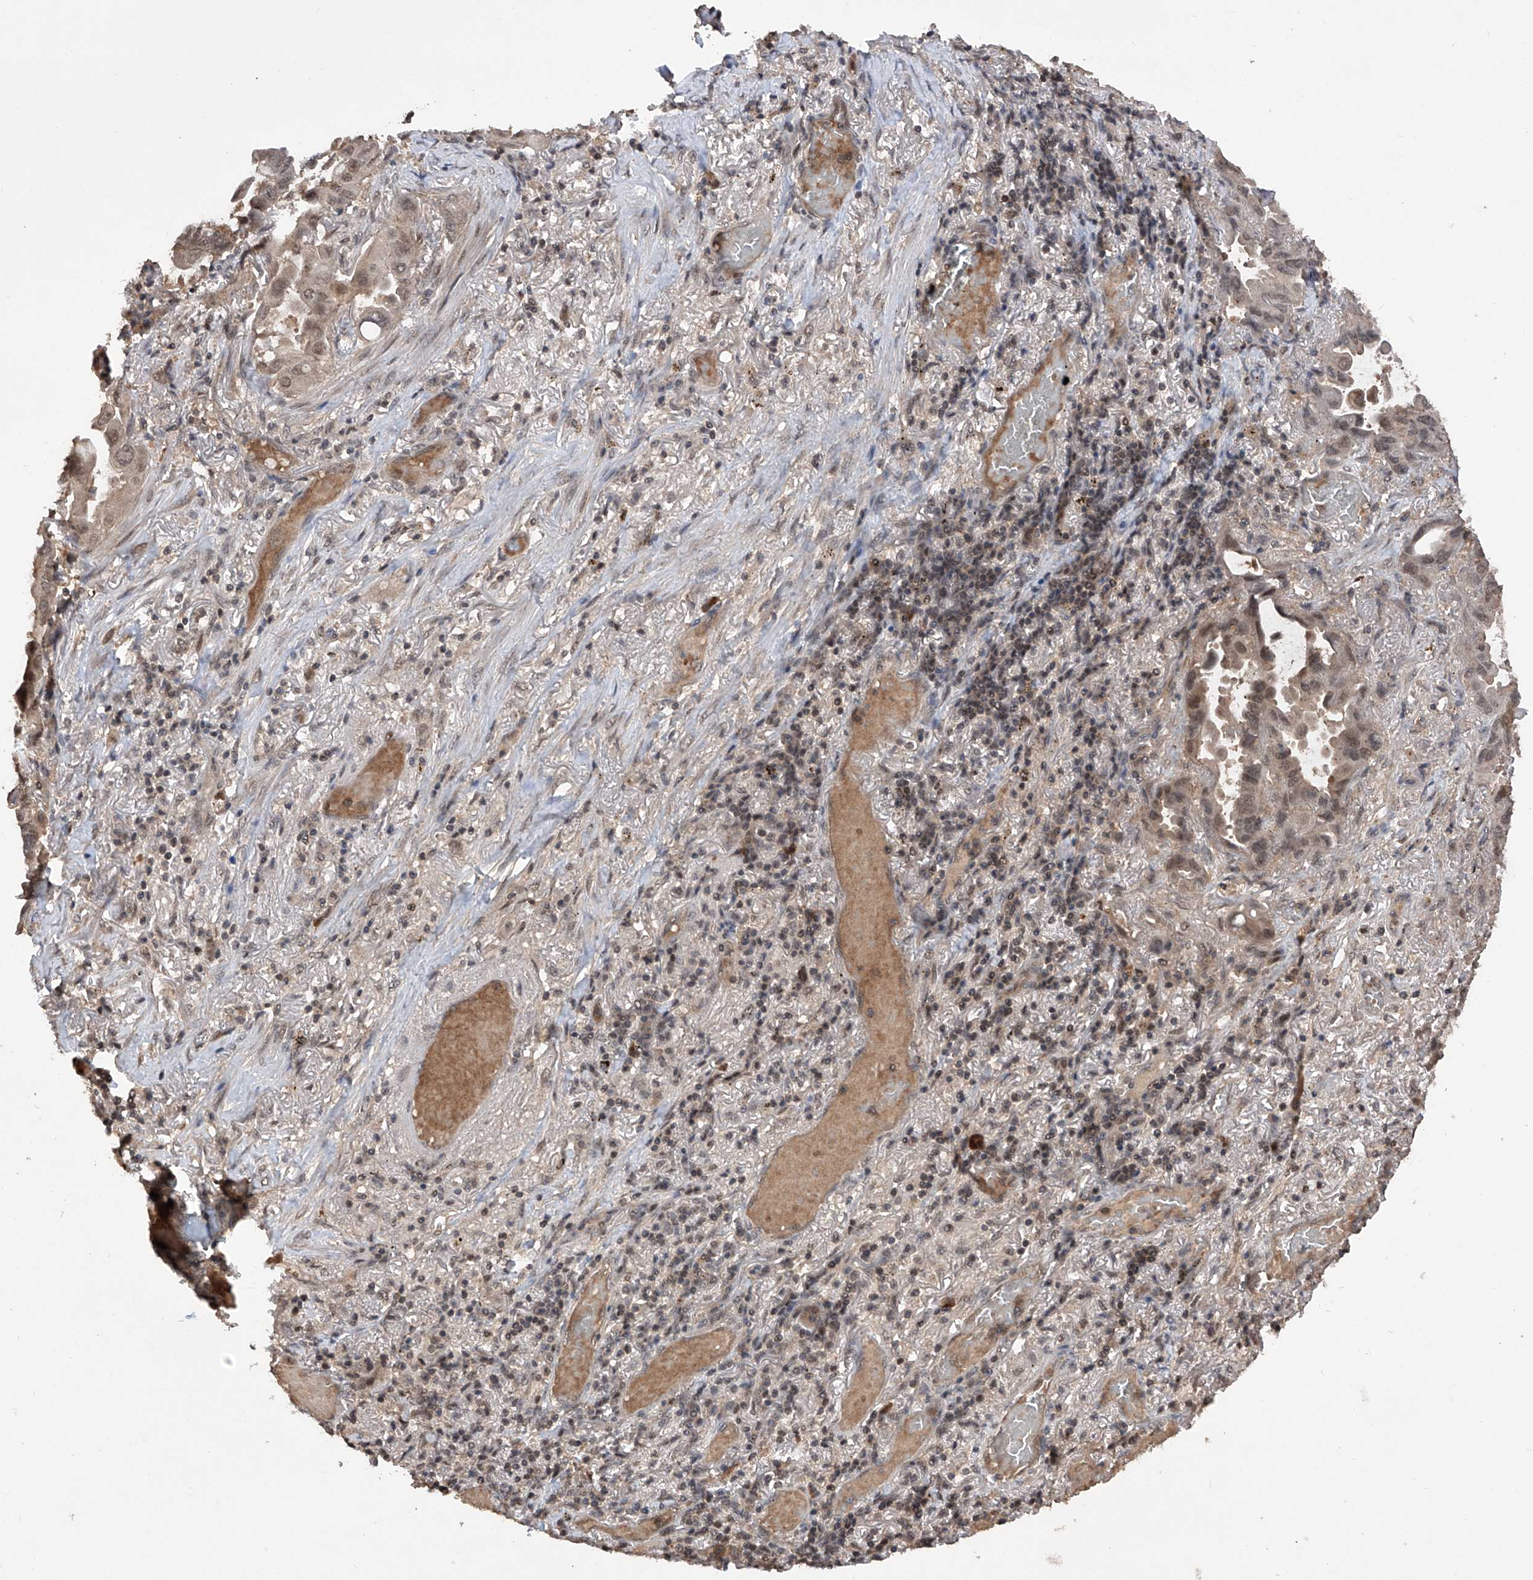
{"staining": {"intensity": "weak", "quantity": ">75%", "location": "cytoplasmic/membranous,nuclear"}, "tissue": "lung cancer", "cell_type": "Tumor cells", "image_type": "cancer", "snomed": [{"axis": "morphology", "description": "Adenocarcinoma, NOS"}, {"axis": "topography", "description": "Lung"}], "caption": "IHC (DAB) staining of human lung adenocarcinoma shows weak cytoplasmic/membranous and nuclear protein staining in approximately >75% of tumor cells.", "gene": "LYSMD4", "patient": {"sex": "male", "age": 64}}